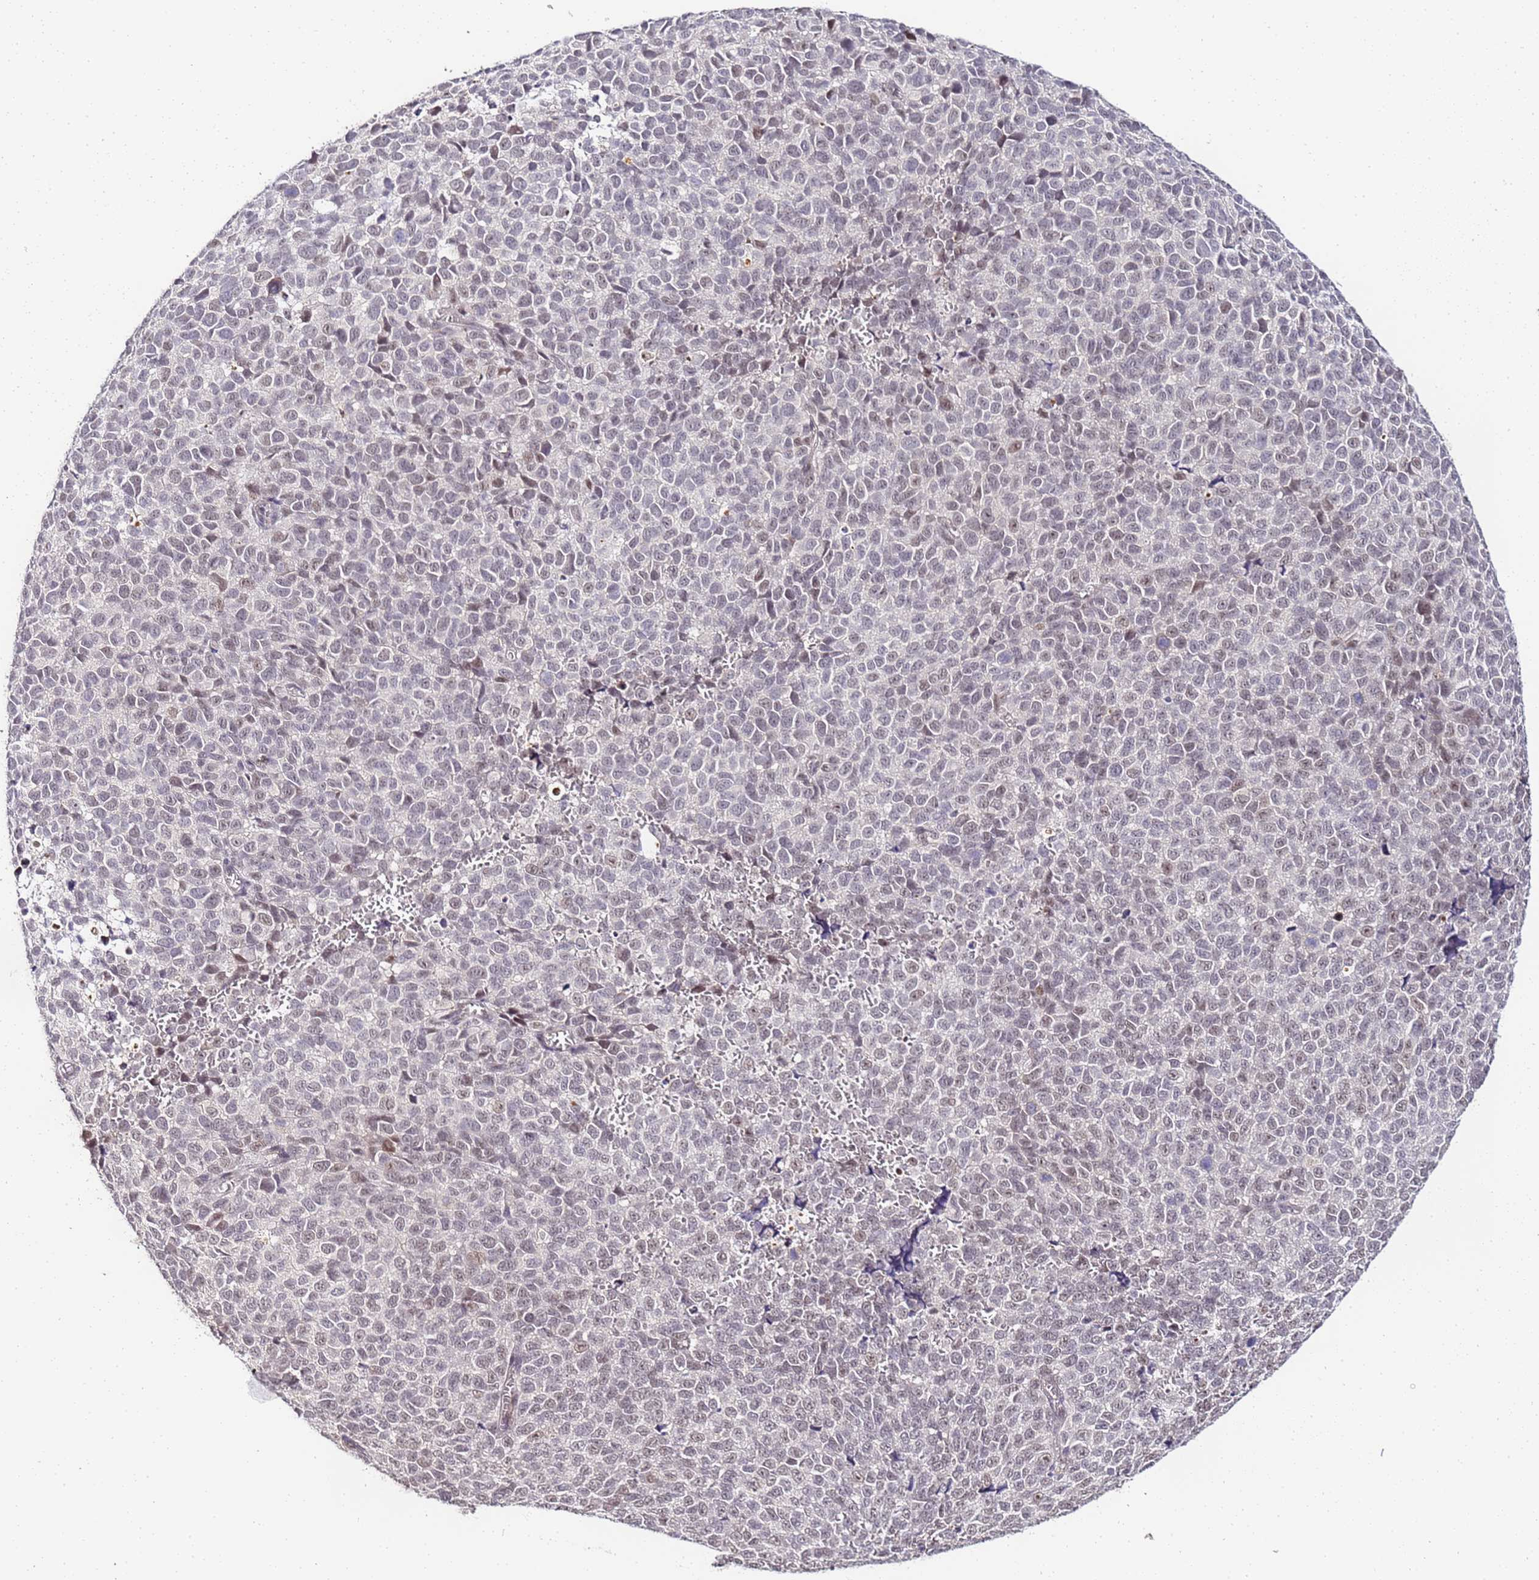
{"staining": {"intensity": "weak", "quantity": "<25%", "location": "nuclear"}, "tissue": "melanoma", "cell_type": "Tumor cells", "image_type": "cancer", "snomed": [{"axis": "morphology", "description": "Malignant melanoma, NOS"}, {"axis": "topography", "description": "Nose, NOS"}], "caption": "IHC of human melanoma reveals no staining in tumor cells.", "gene": "LSM3", "patient": {"sex": "female", "age": 48}}